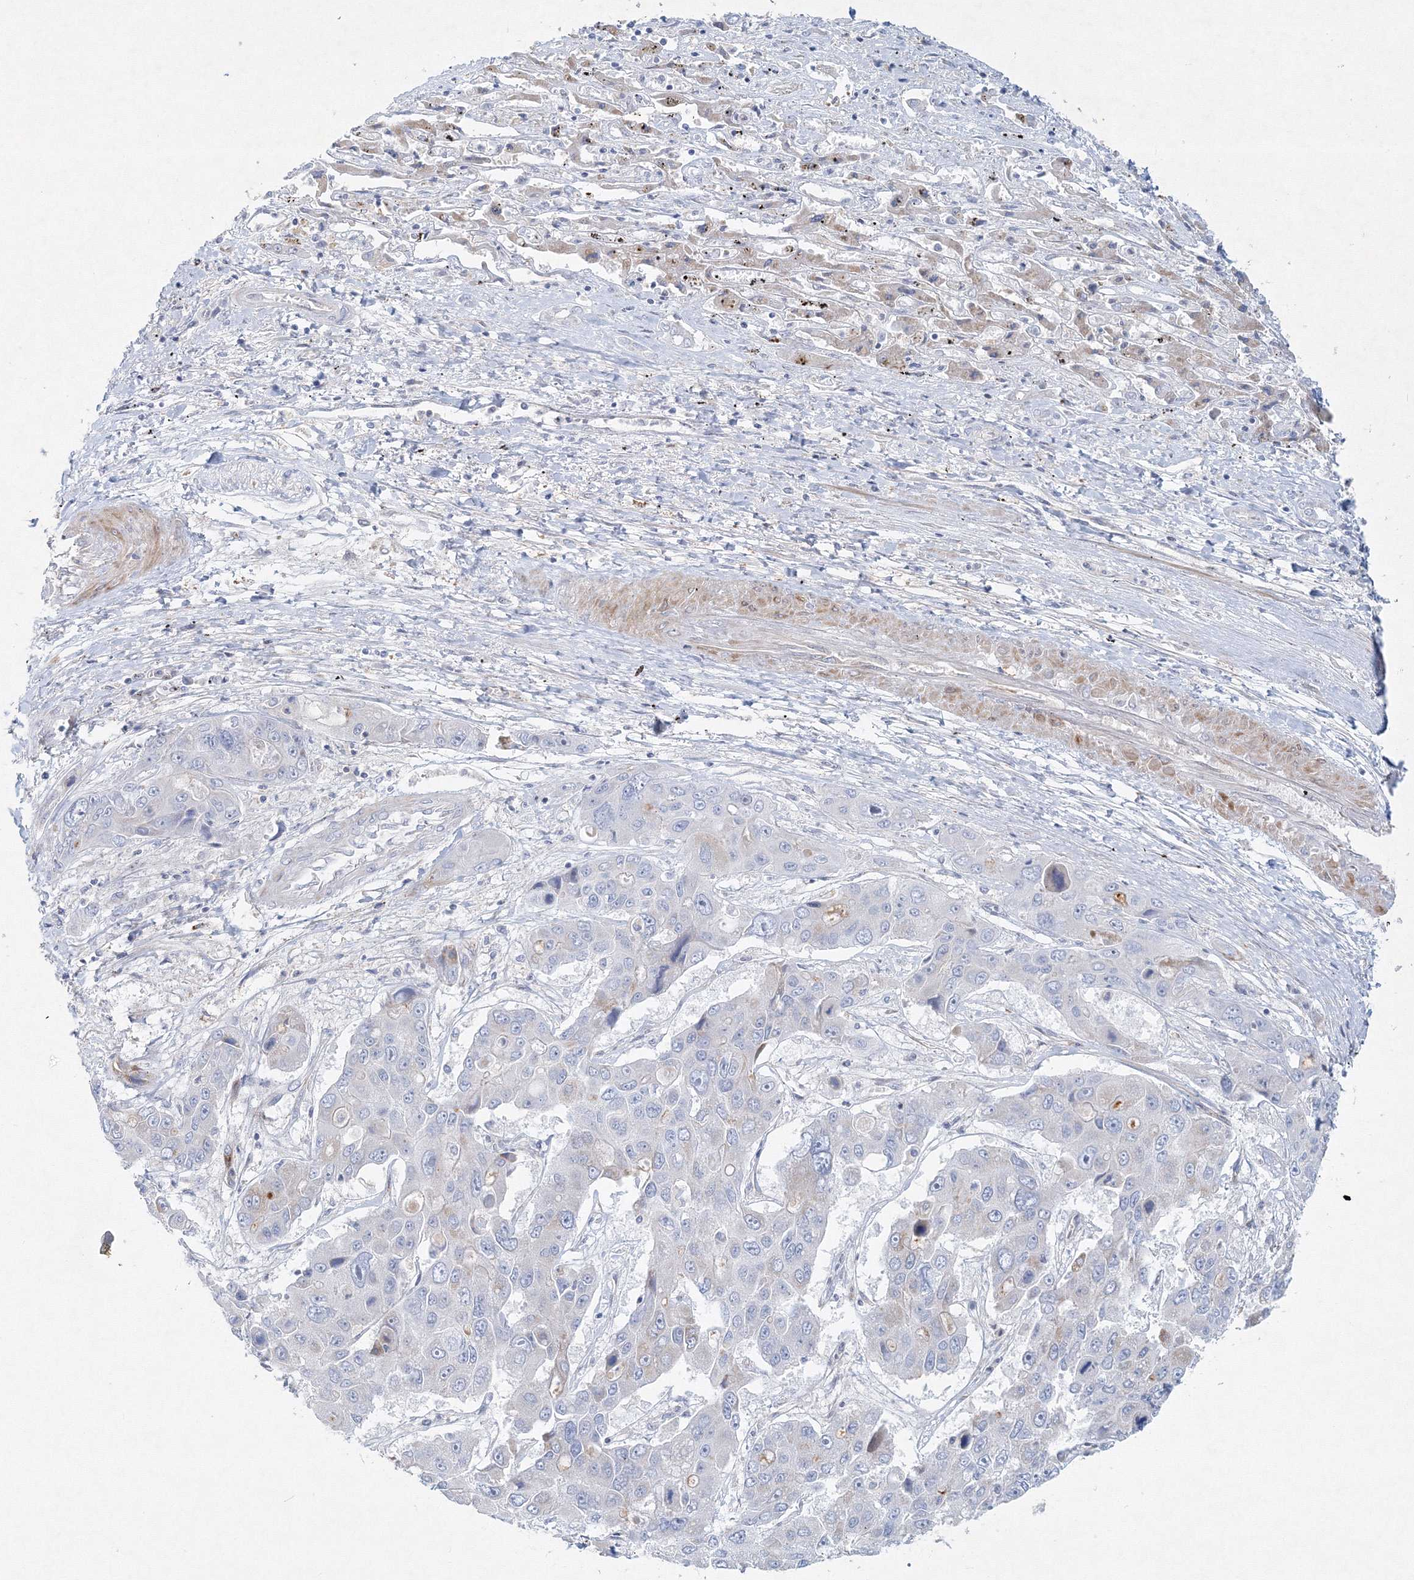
{"staining": {"intensity": "negative", "quantity": "none", "location": "none"}, "tissue": "liver cancer", "cell_type": "Tumor cells", "image_type": "cancer", "snomed": [{"axis": "morphology", "description": "Cholangiocarcinoma"}, {"axis": "topography", "description": "Liver"}], "caption": "This is an immunohistochemistry photomicrograph of human liver cancer. There is no positivity in tumor cells.", "gene": "DNAH1", "patient": {"sex": "male", "age": 67}}